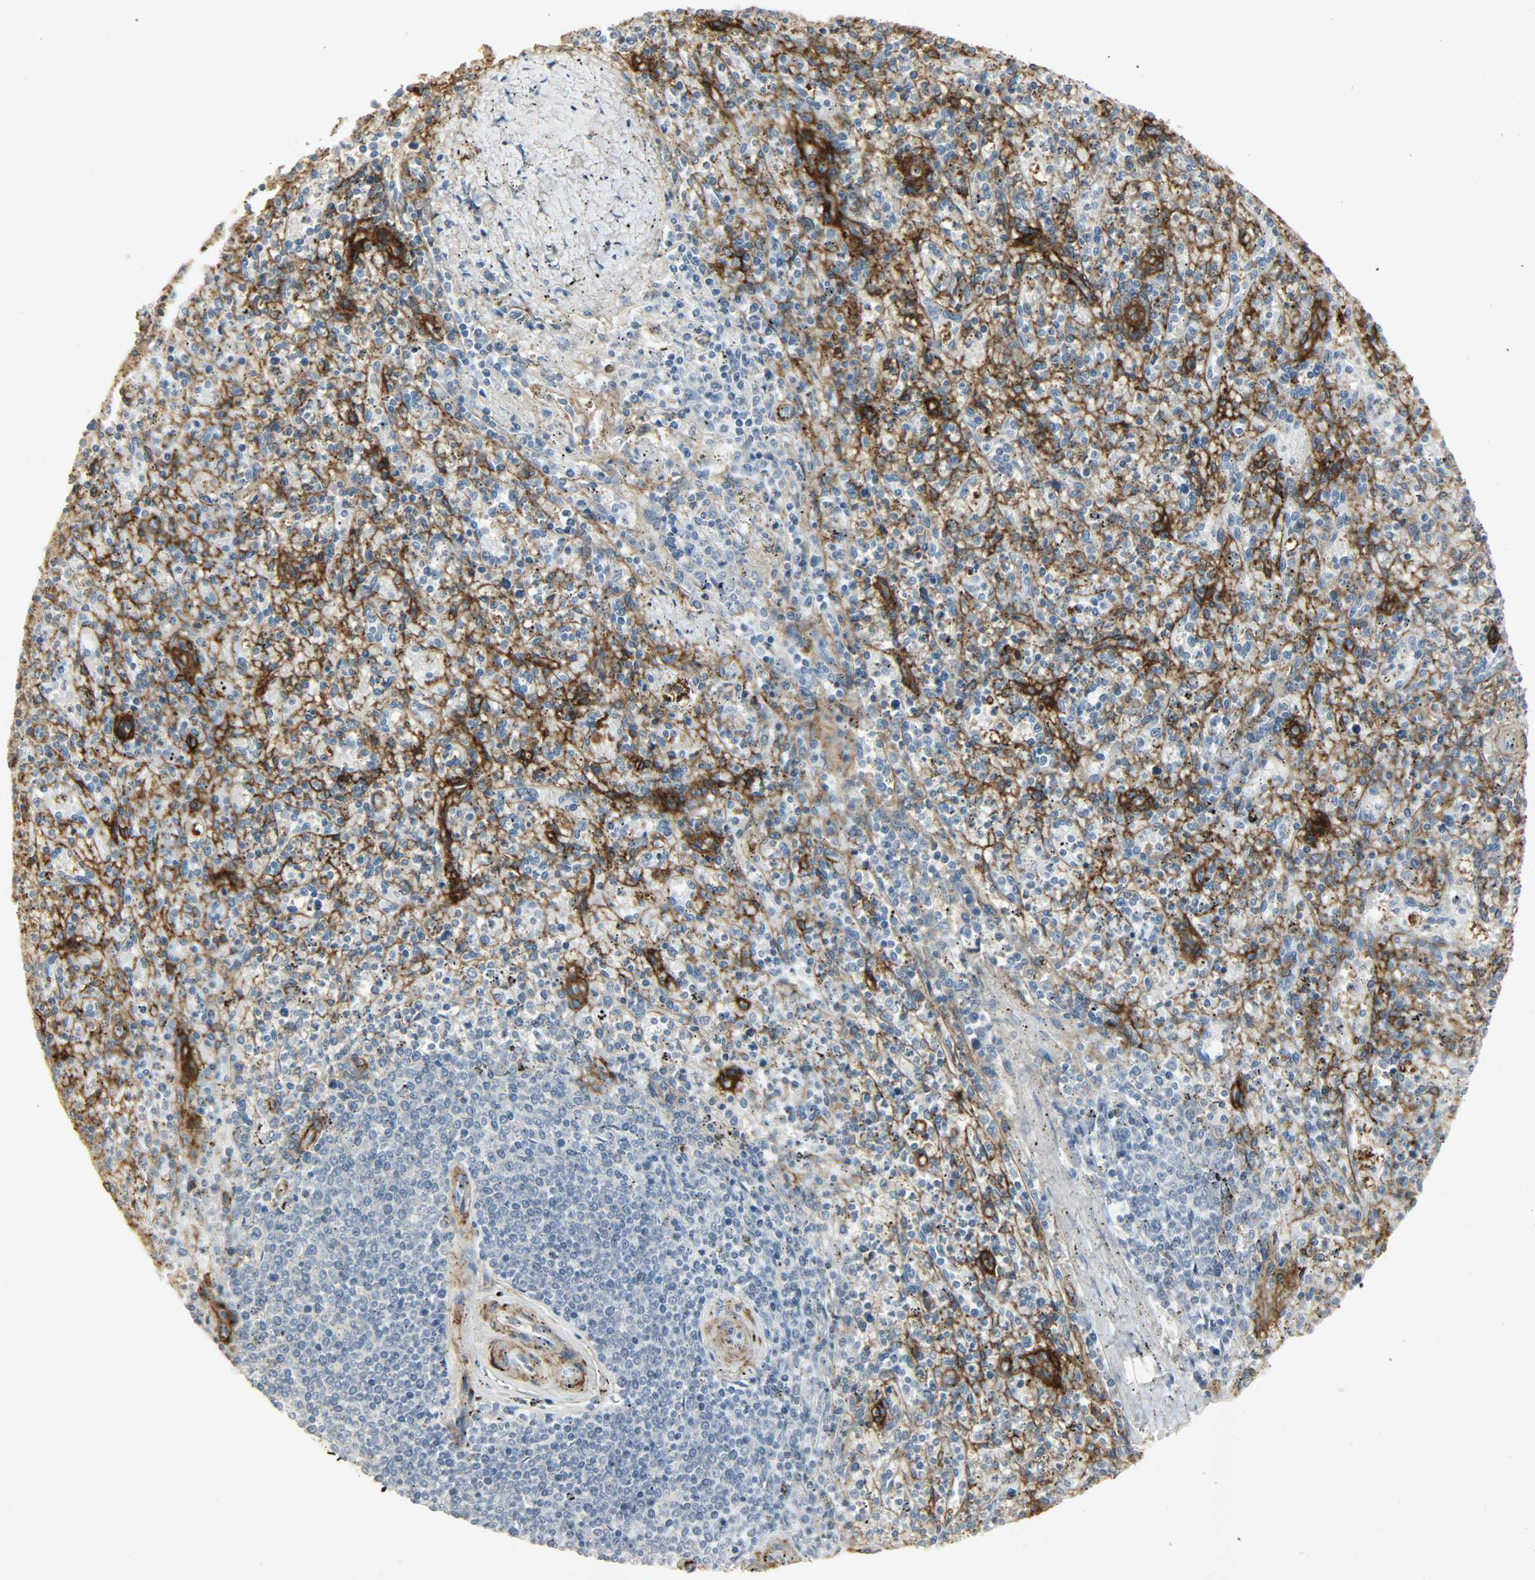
{"staining": {"intensity": "moderate", "quantity": "25%-75%", "location": "cytoplasmic/membranous"}, "tissue": "spleen", "cell_type": "Cells in red pulp", "image_type": "normal", "snomed": [{"axis": "morphology", "description": "Normal tissue, NOS"}, {"axis": "topography", "description": "Spleen"}], "caption": "The micrograph demonstrates immunohistochemical staining of normal spleen. There is moderate cytoplasmic/membranous positivity is appreciated in approximately 25%-75% of cells in red pulp.", "gene": "ENPEP", "patient": {"sex": "male", "age": 72}}